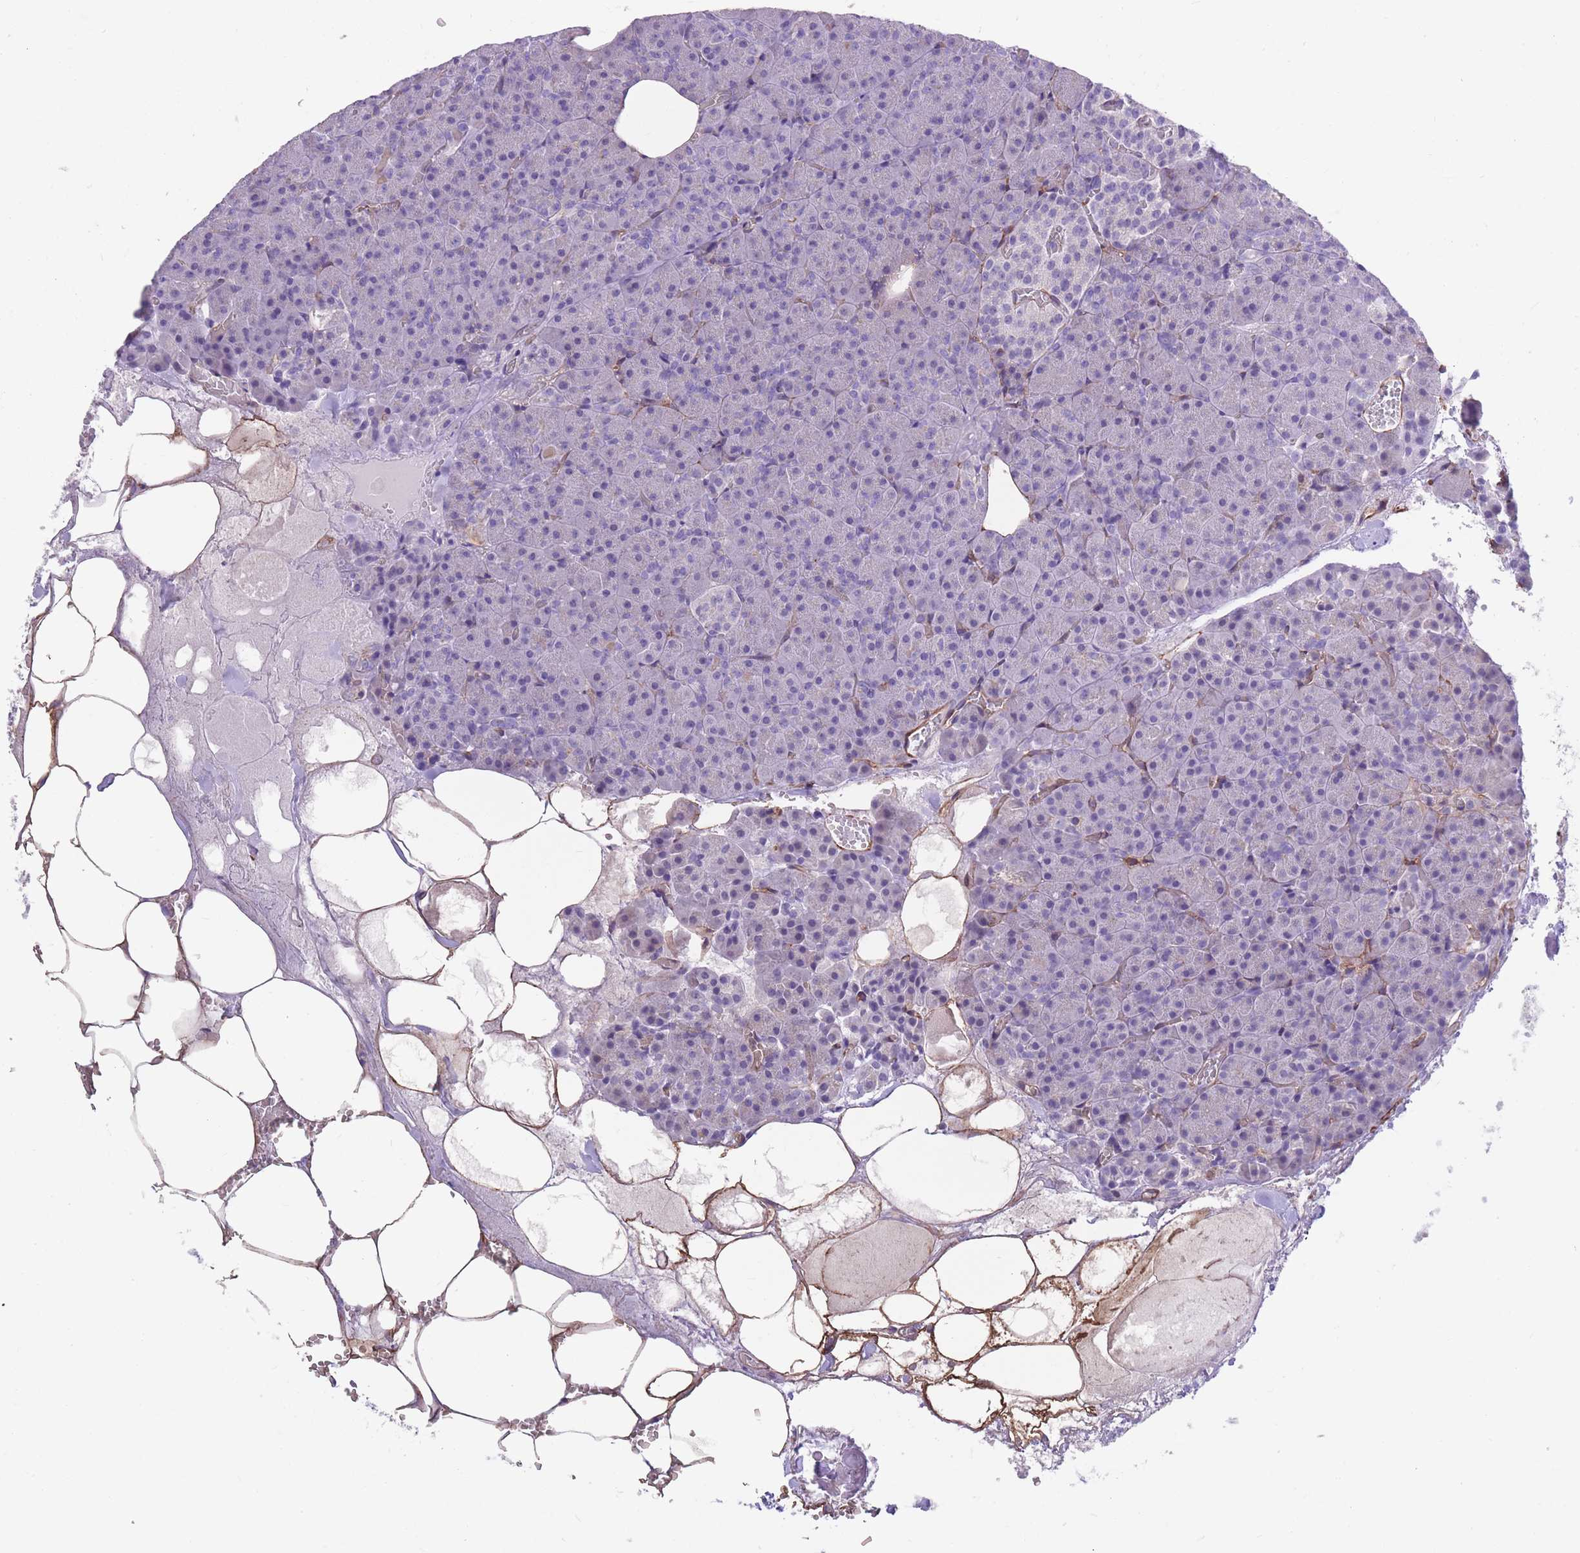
{"staining": {"intensity": "negative", "quantity": "none", "location": "none"}, "tissue": "pancreas", "cell_type": "Exocrine glandular cells", "image_type": "normal", "snomed": [{"axis": "morphology", "description": "Normal tissue, NOS"}, {"axis": "topography", "description": "Pancreas"}], "caption": "Exocrine glandular cells are negative for protein expression in benign human pancreas. (IHC, brightfield microscopy, high magnification).", "gene": "DPYD", "patient": {"sex": "female", "age": 74}}